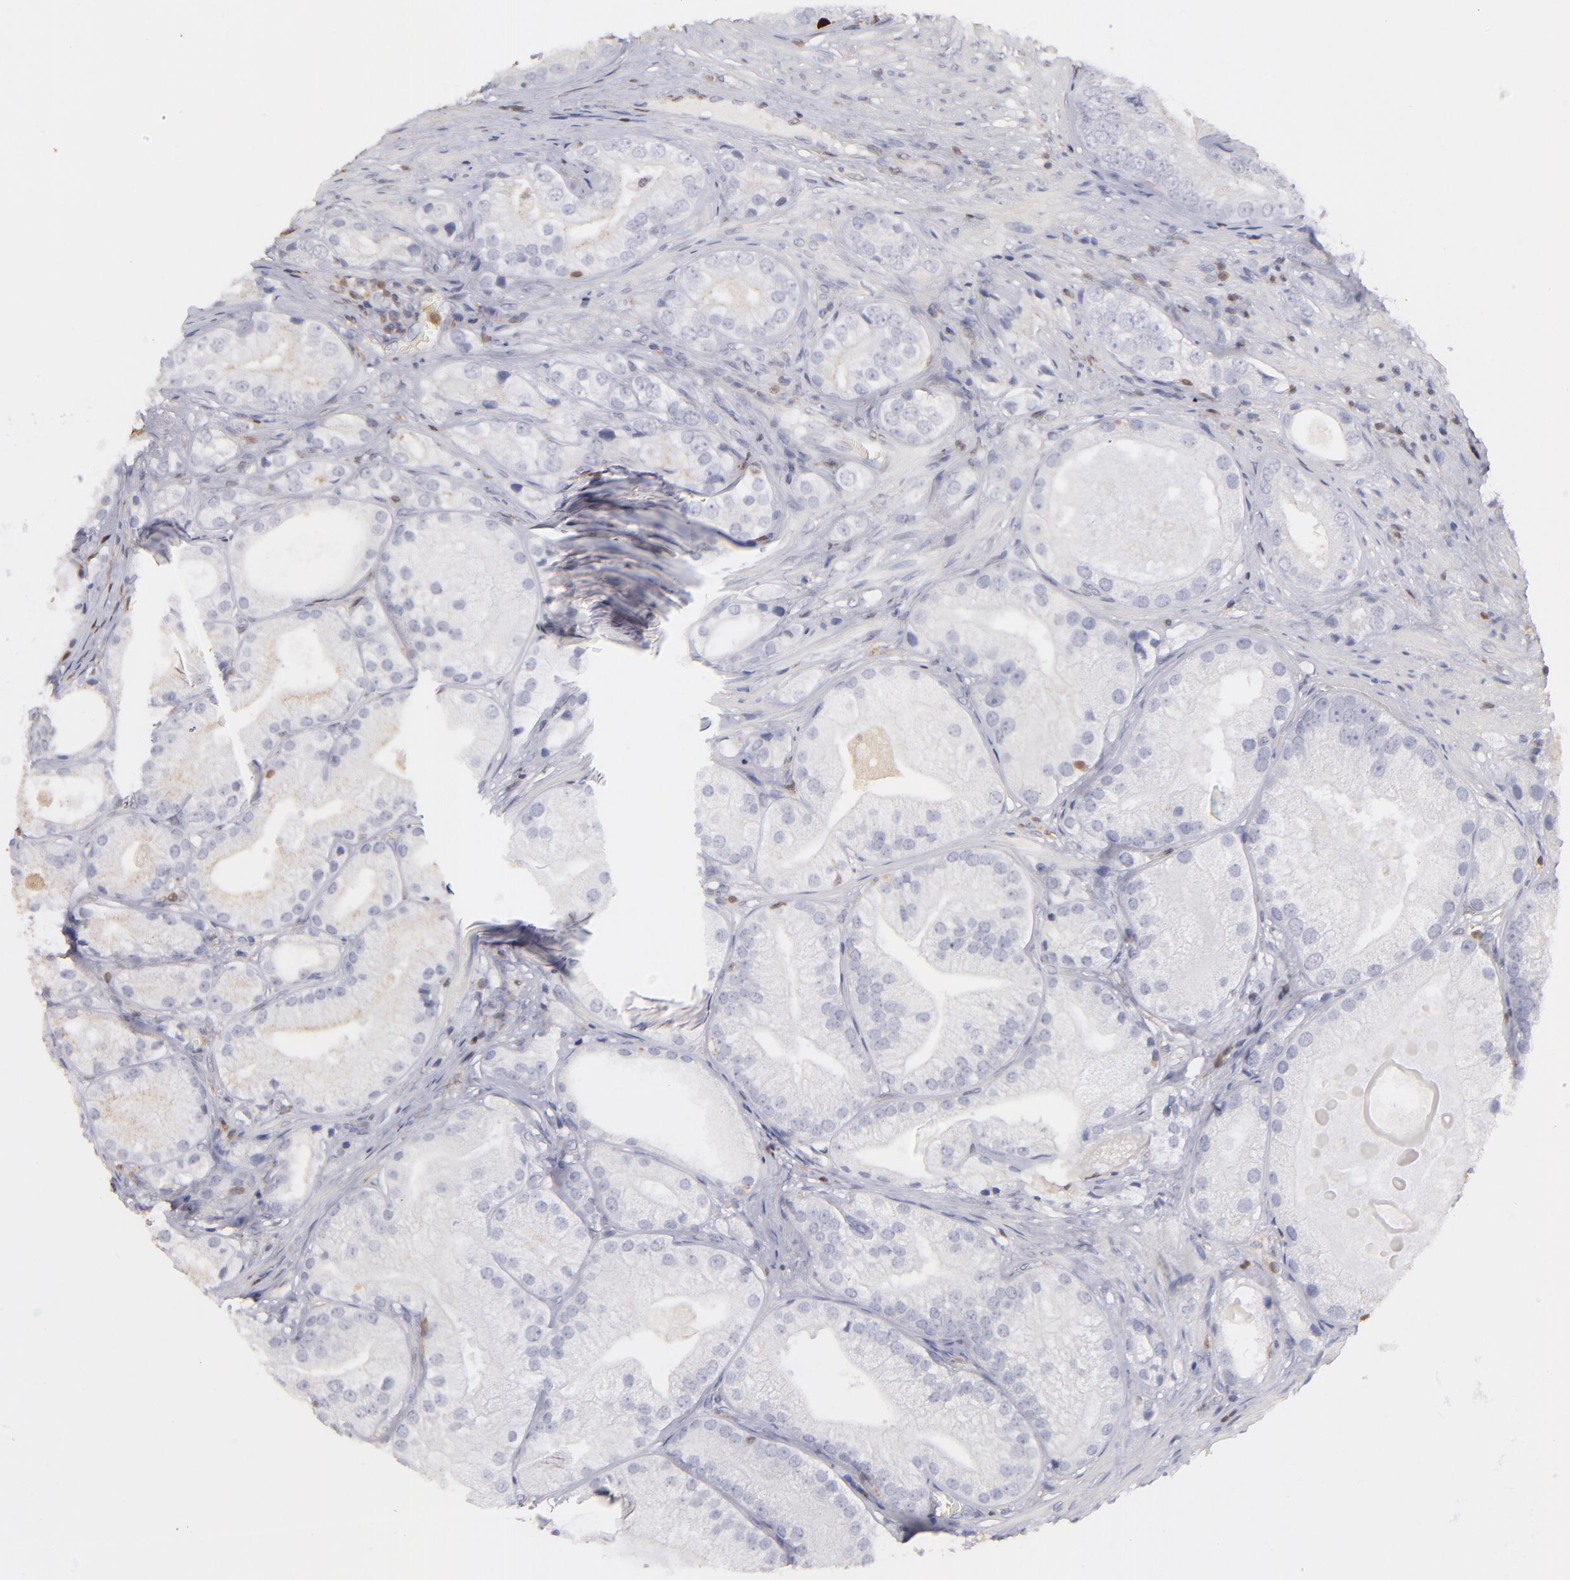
{"staining": {"intensity": "negative", "quantity": "none", "location": "none"}, "tissue": "prostate cancer", "cell_type": "Tumor cells", "image_type": "cancer", "snomed": [{"axis": "morphology", "description": "Adenocarcinoma, Low grade"}, {"axis": "topography", "description": "Prostate"}], "caption": "Protein analysis of prostate cancer (adenocarcinoma (low-grade)) exhibits no significant positivity in tumor cells.", "gene": "S100A2", "patient": {"sex": "male", "age": 69}}